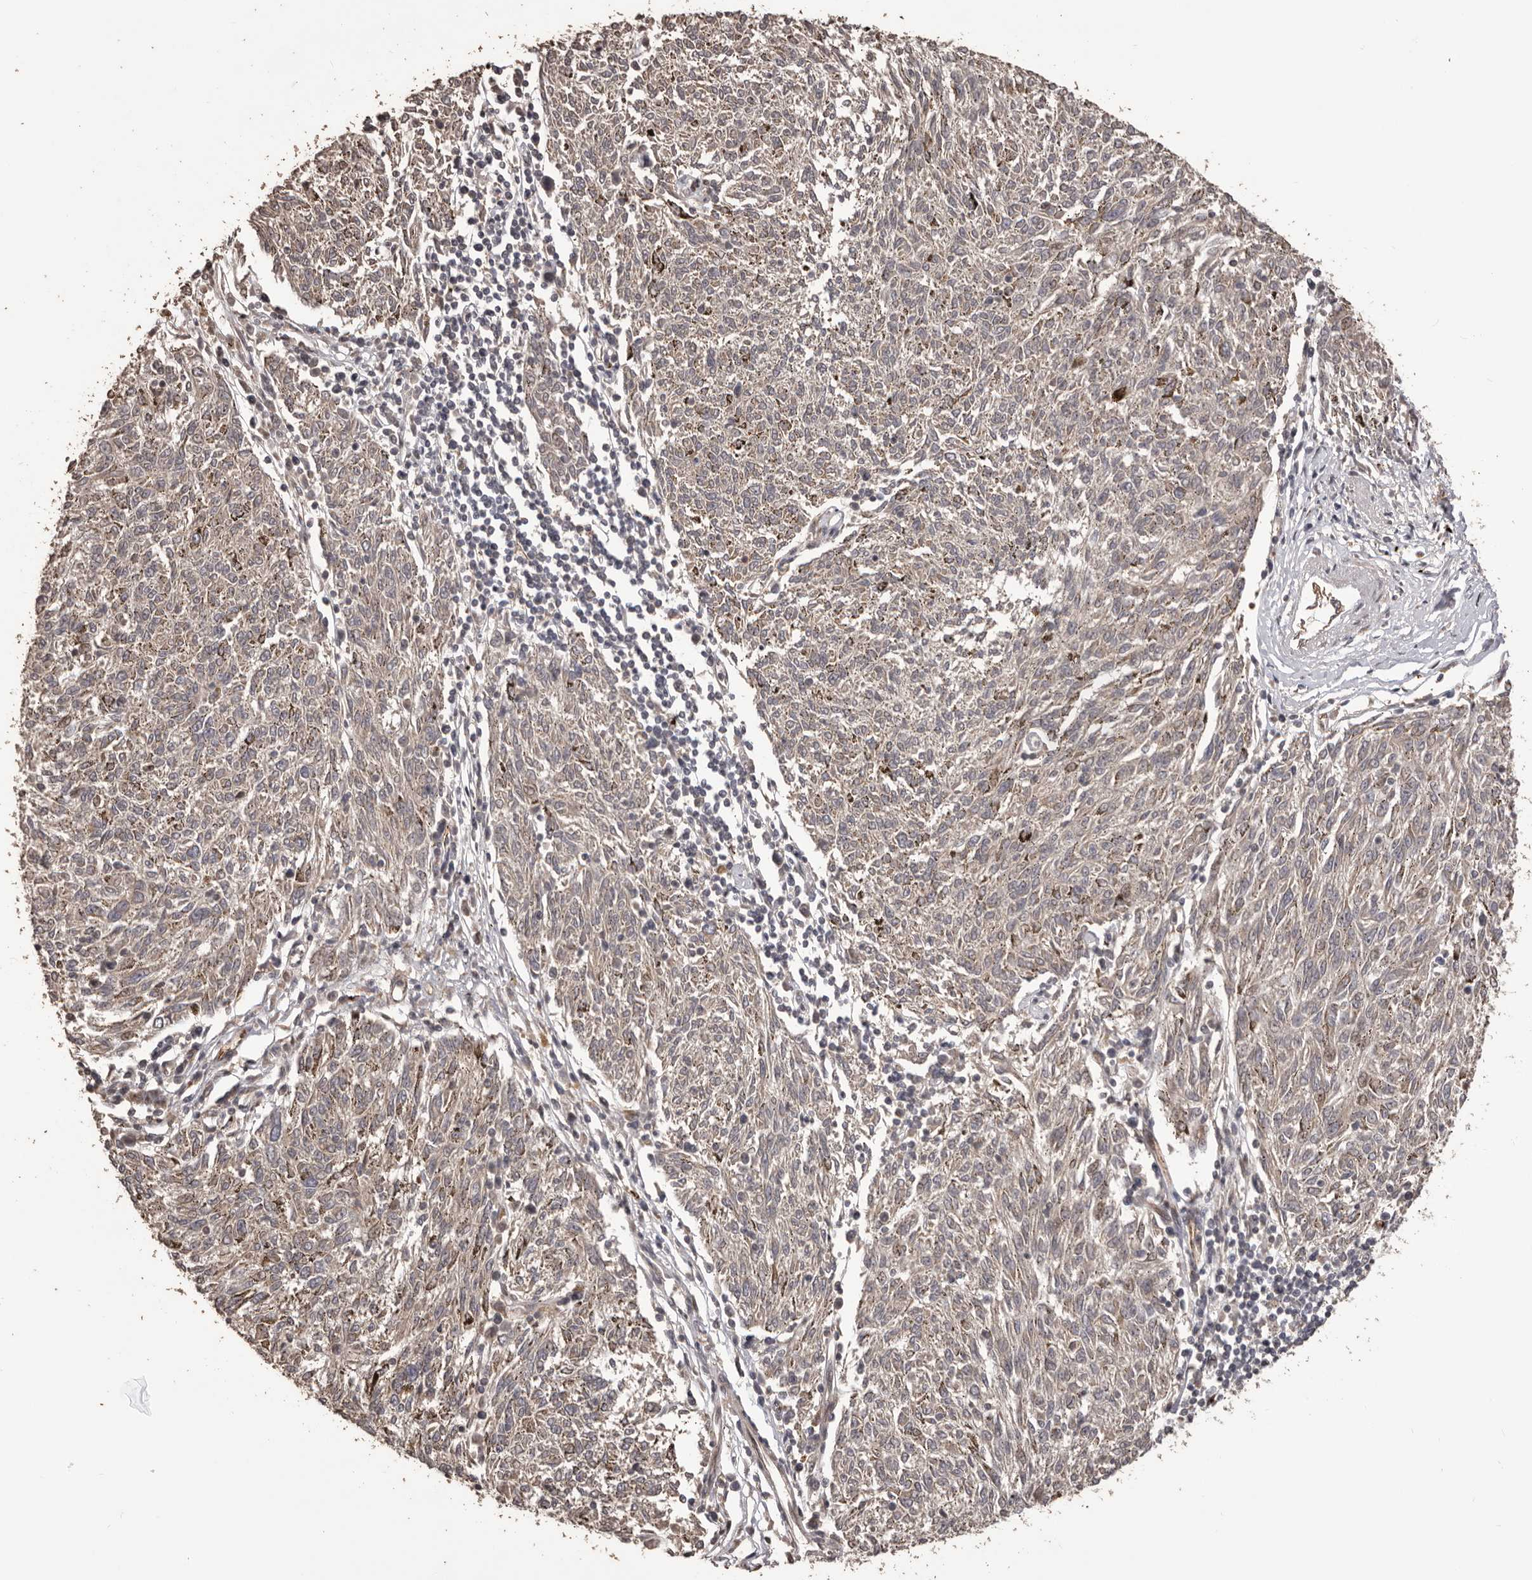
{"staining": {"intensity": "weak", "quantity": "25%-75%", "location": "cytoplasmic/membranous"}, "tissue": "melanoma", "cell_type": "Tumor cells", "image_type": "cancer", "snomed": [{"axis": "morphology", "description": "Malignant melanoma, NOS"}, {"axis": "topography", "description": "Skin"}], "caption": "Tumor cells demonstrate low levels of weak cytoplasmic/membranous staining in about 25%-75% of cells in melanoma. The protein of interest is shown in brown color, while the nuclei are stained blue.", "gene": "QRSL1", "patient": {"sex": "female", "age": 72}}